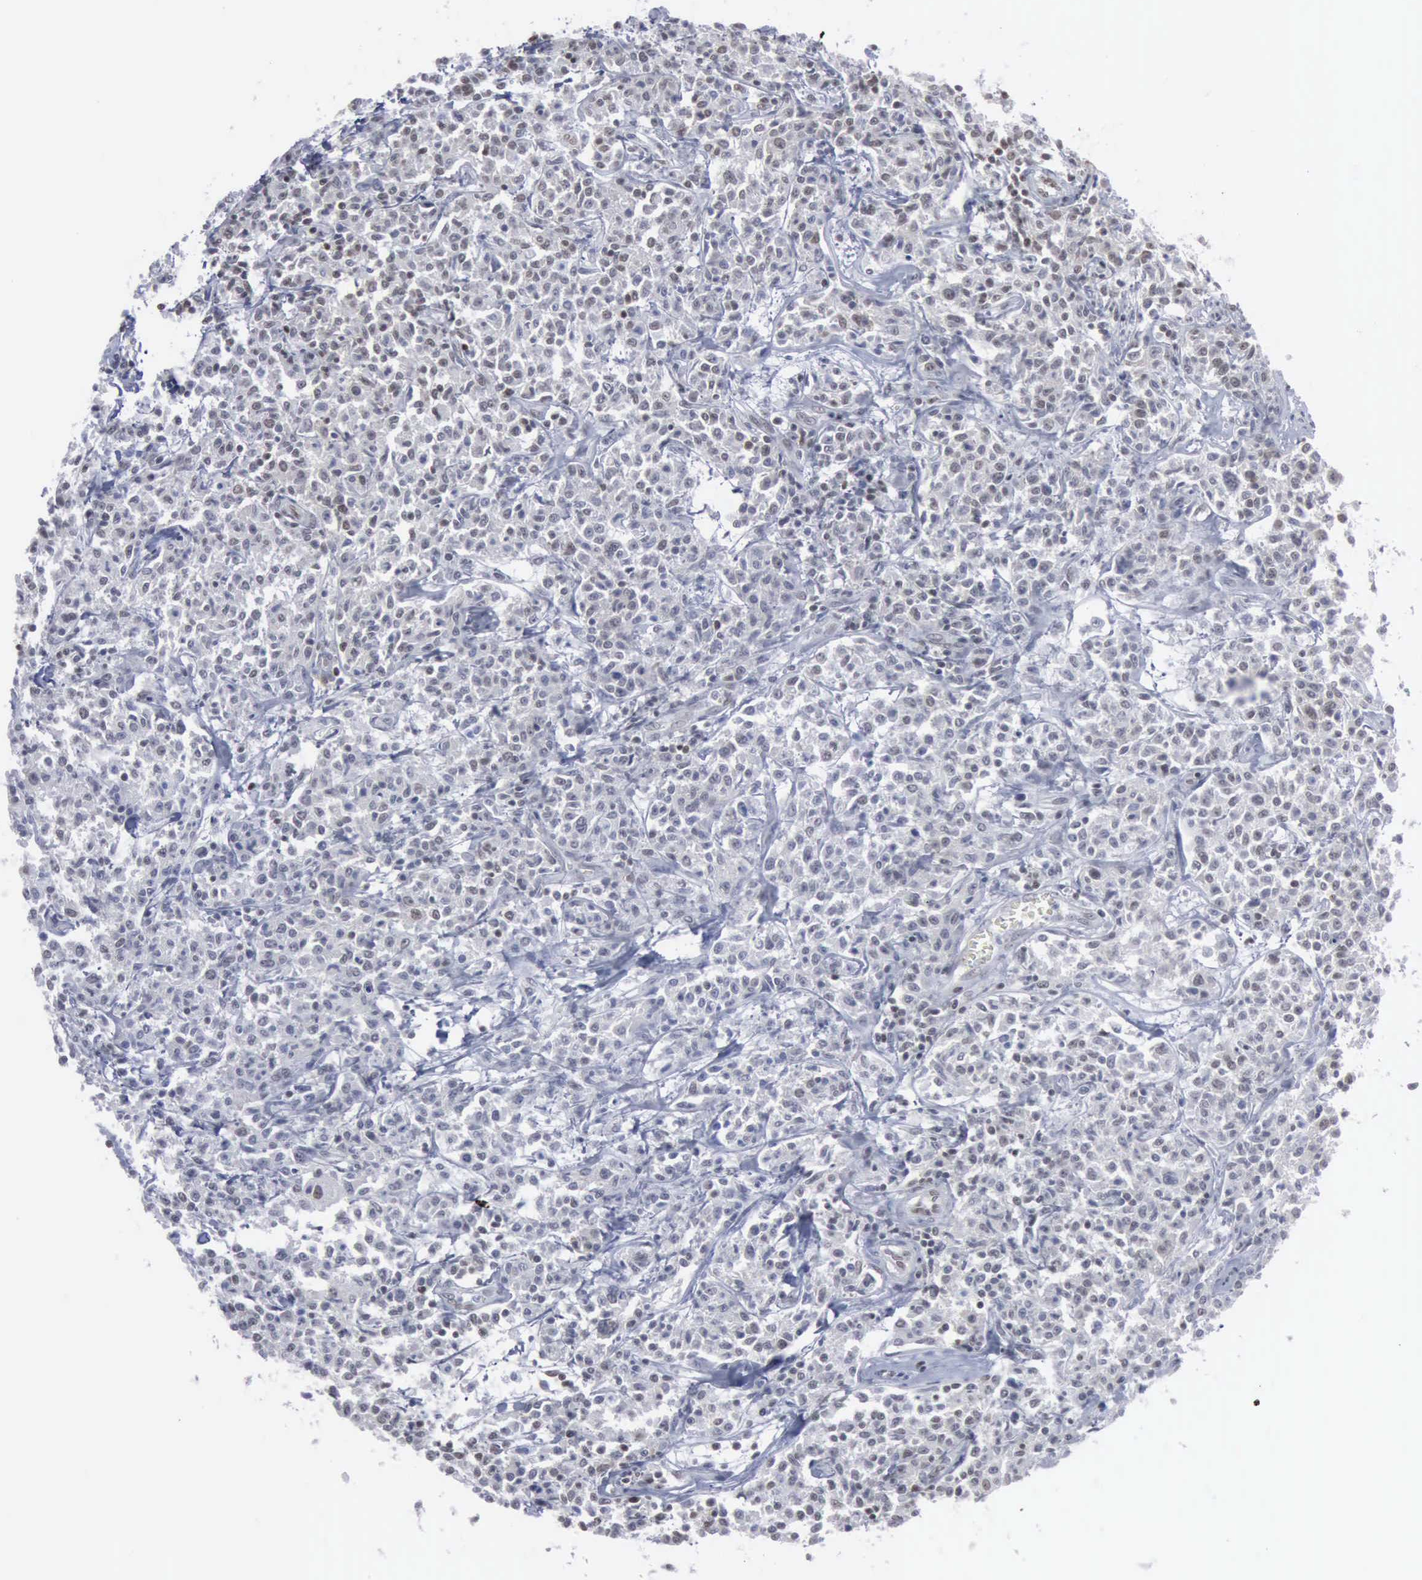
{"staining": {"intensity": "weak", "quantity": "<25%", "location": "nuclear"}, "tissue": "lymphoma", "cell_type": "Tumor cells", "image_type": "cancer", "snomed": [{"axis": "morphology", "description": "Malignant lymphoma, non-Hodgkin's type, Low grade"}, {"axis": "topography", "description": "Small intestine"}], "caption": "DAB (3,3'-diaminobenzidine) immunohistochemical staining of low-grade malignant lymphoma, non-Hodgkin's type demonstrates no significant expression in tumor cells. (Stains: DAB (3,3'-diaminobenzidine) IHC with hematoxylin counter stain, Microscopy: brightfield microscopy at high magnification).", "gene": "XPA", "patient": {"sex": "female", "age": 59}}